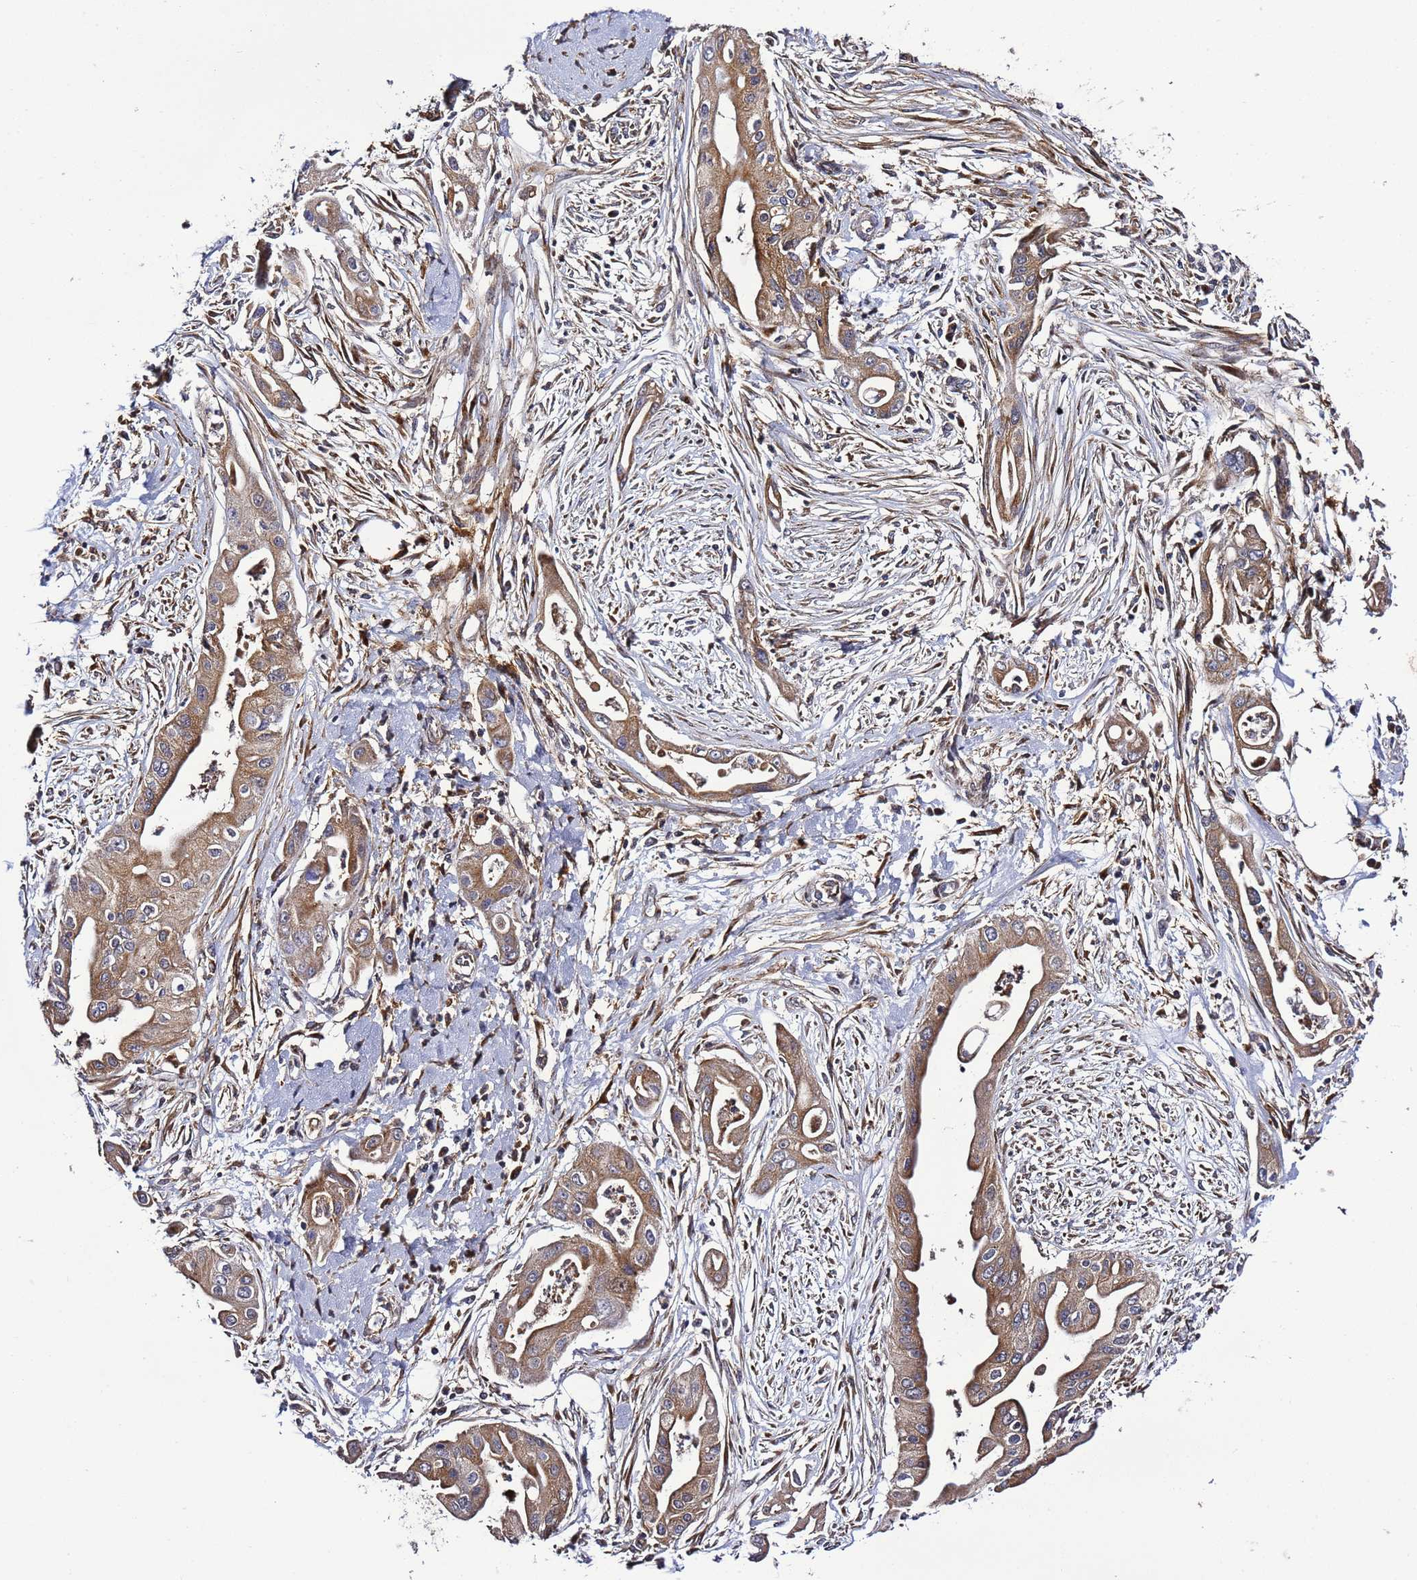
{"staining": {"intensity": "moderate", "quantity": ">75%", "location": "cytoplasmic/membranous"}, "tissue": "ovarian cancer", "cell_type": "Tumor cells", "image_type": "cancer", "snomed": [{"axis": "morphology", "description": "Cystadenocarcinoma, mucinous, NOS"}, {"axis": "topography", "description": "Ovary"}], "caption": "A micrograph of human ovarian cancer (mucinous cystadenocarcinoma) stained for a protein demonstrates moderate cytoplasmic/membranous brown staining in tumor cells.", "gene": "TMEM176B", "patient": {"sex": "female", "age": 70}}